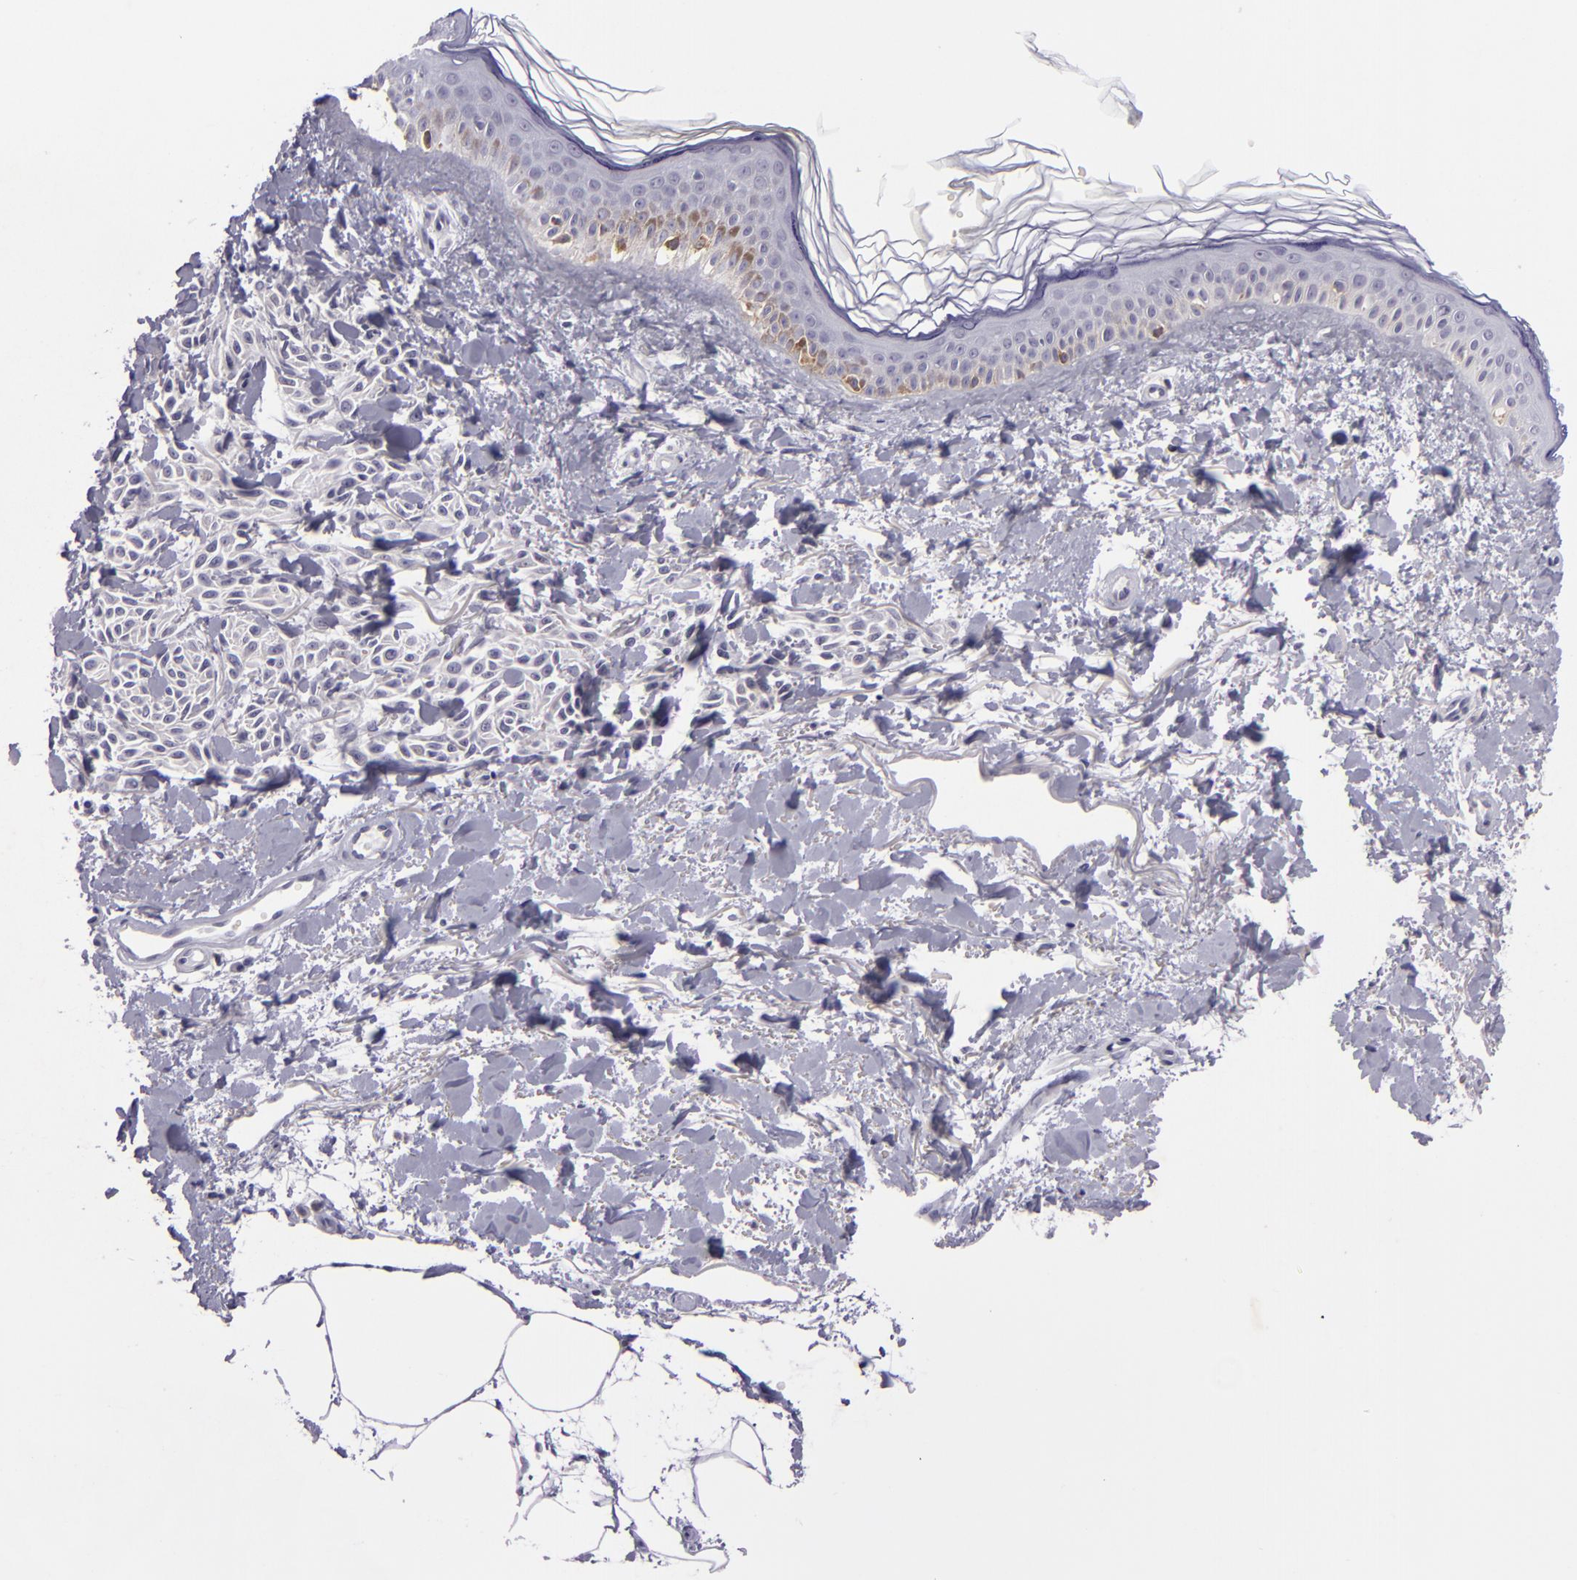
{"staining": {"intensity": "negative", "quantity": "none", "location": "none"}, "tissue": "melanoma", "cell_type": "Tumor cells", "image_type": "cancer", "snomed": [{"axis": "morphology", "description": "Malignant melanoma, NOS"}, {"axis": "topography", "description": "Skin"}], "caption": "Immunohistochemical staining of melanoma reveals no significant expression in tumor cells. (Brightfield microscopy of DAB (3,3'-diaminobenzidine) immunohistochemistry at high magnification).", "gene": "KCNAB2", "patient": {"sex": "female", "age": 73}}